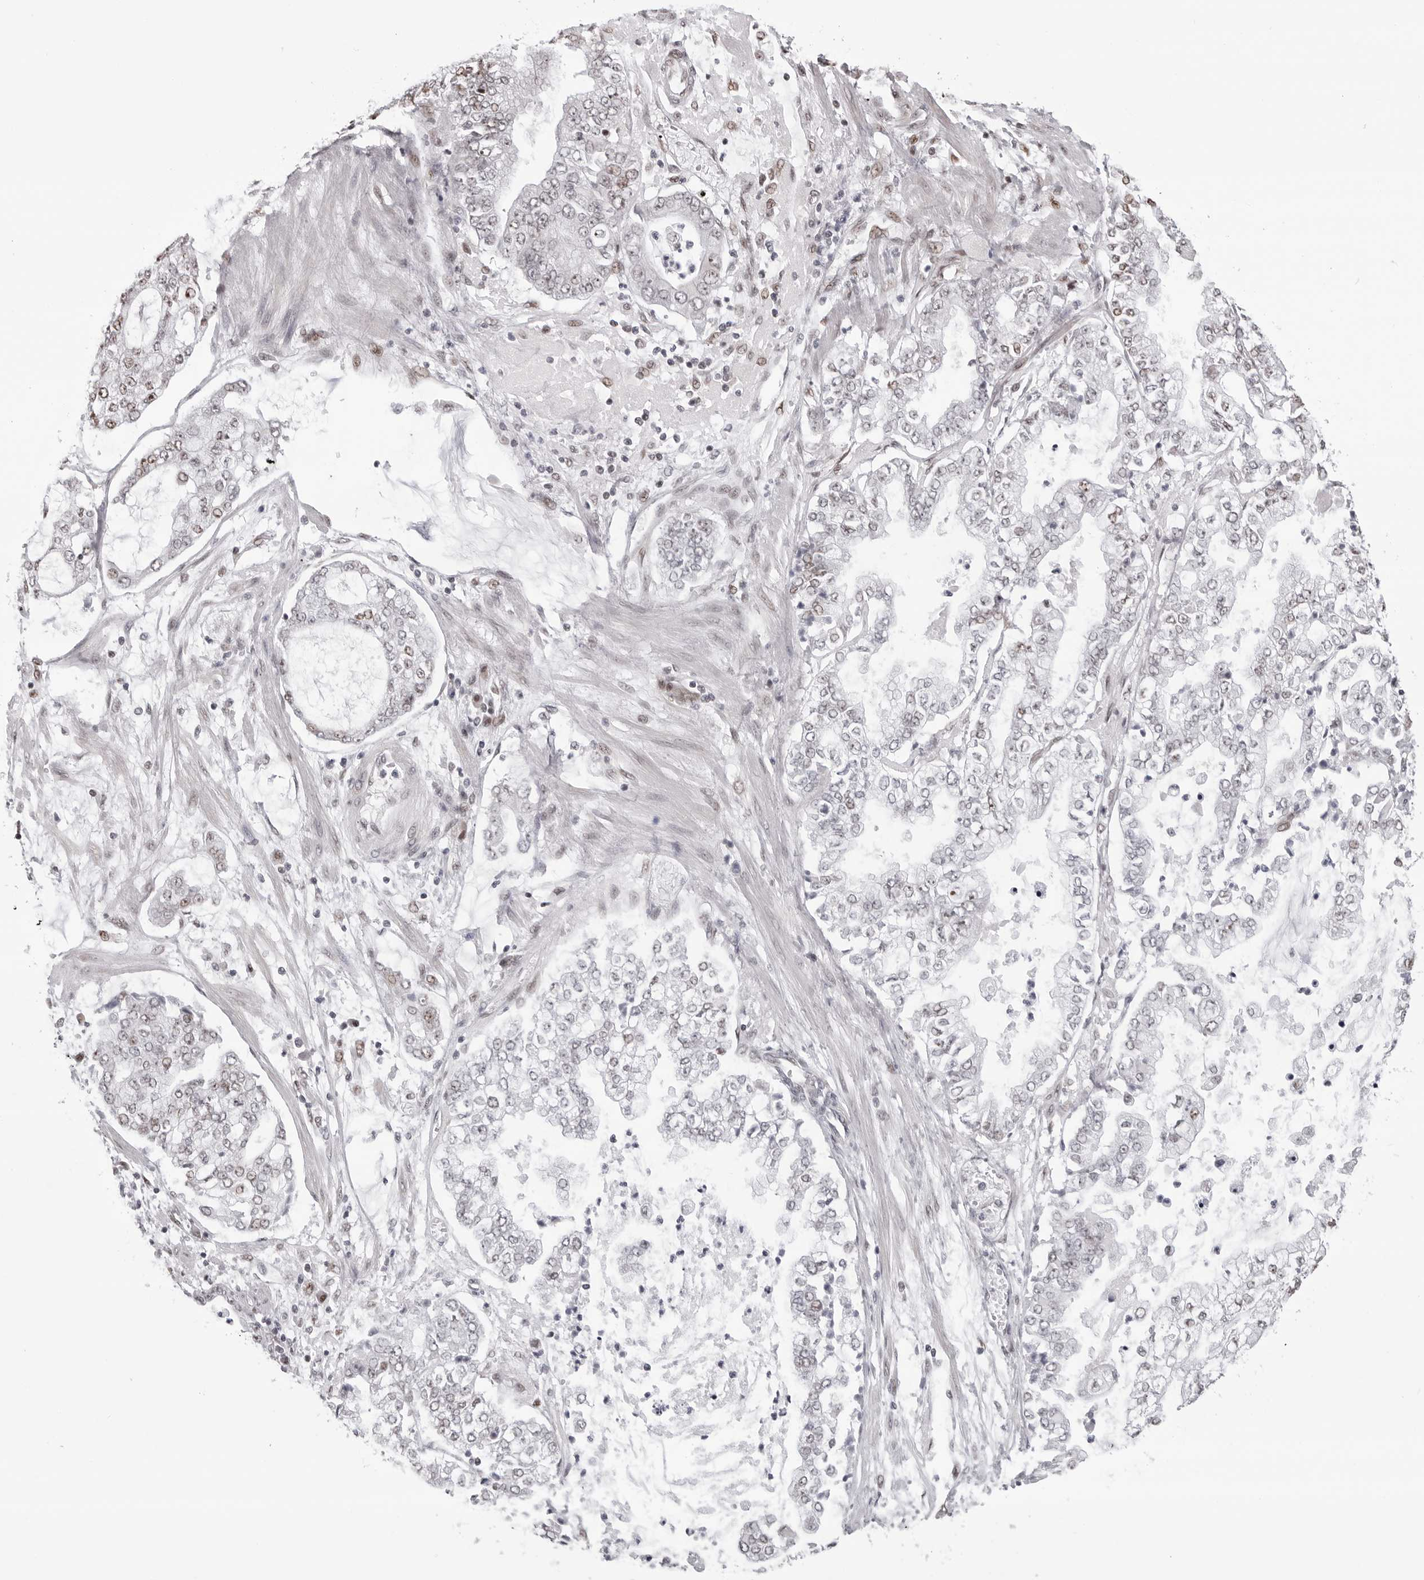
{"staining": {"intensity": "weak", "quantity": "<25%", "location": "nuclear"}, "tissue": "stomach cancer", "cell_type": "Tumor cells", "image_type": "cancer", "snomed": [{"axis": "morphology", "description": "Adenocarcinoma, NOS"}, {"axis": "topography", "description": "Stomach"}], "caption": "Protein analysis of stomach cancer shows no significant expression in tumor cells. (DAB (3,3'-diaminobenzidine) immunohistochemistry, high magnification).", "gene": "PHF3", "patient": {"sex": "male", "age": 76}}